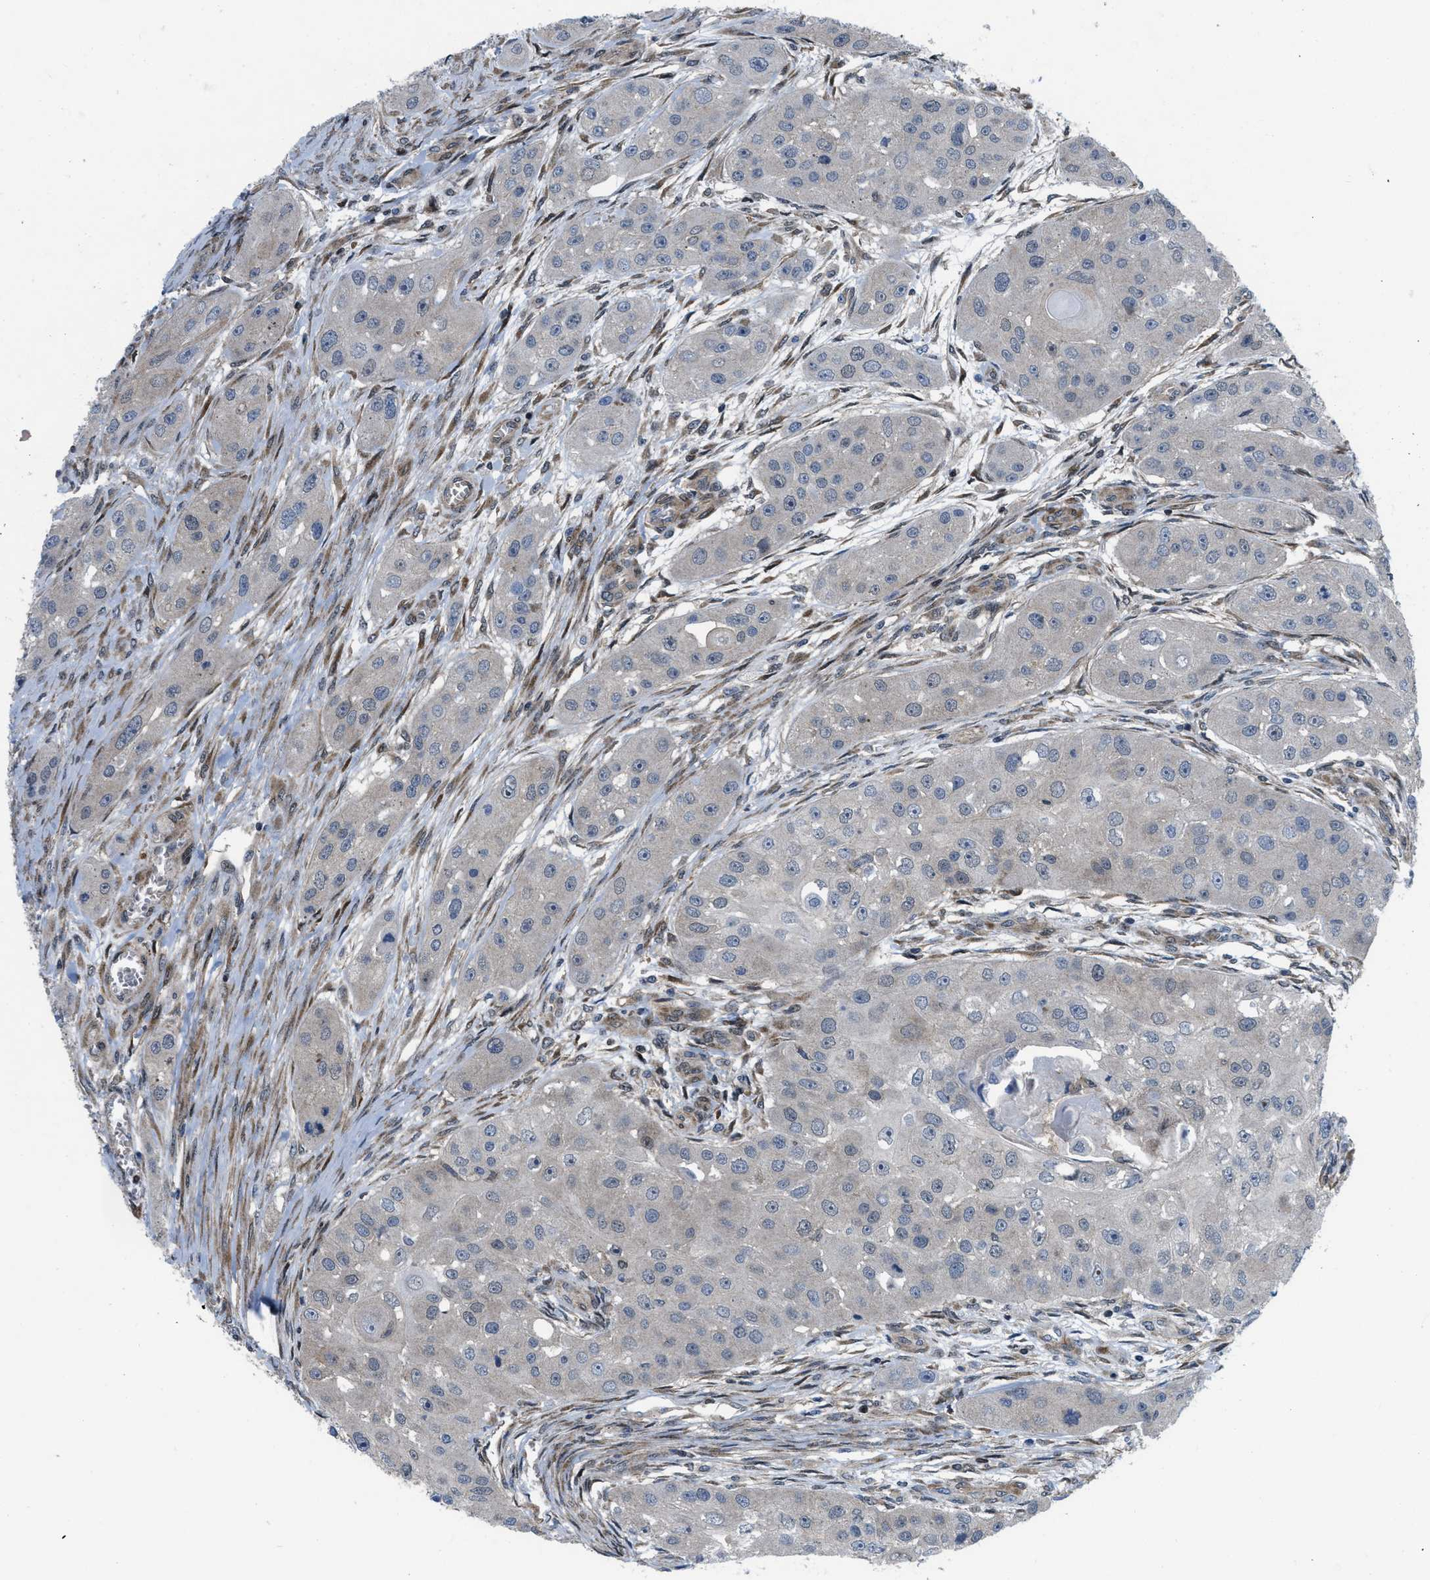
{"staining": {"intensity": "negative", "quantity": "none", "location": "none"}, "tissue": "head and neck cancer", "cell_type": "Tumor cells", "image_type": "cancer", "snomed": [{"axis": "morphology", "description": "Normal tissue, NOS"}, {"axis": "morphology", "description": "Squamous cell carcinoma, NOS"}, {"axis": "topography", "description": "Skeletal muscle"}, {"axis": "topography", "description": "Head-Neck"}], "caption": "High power microscopy micrograph of an IHC micrograph of head and neck cancer, revealing no significant expression in tumor cells.", "gene": "PPP2CB", "patient": {"sex": "male", "age": 51}}